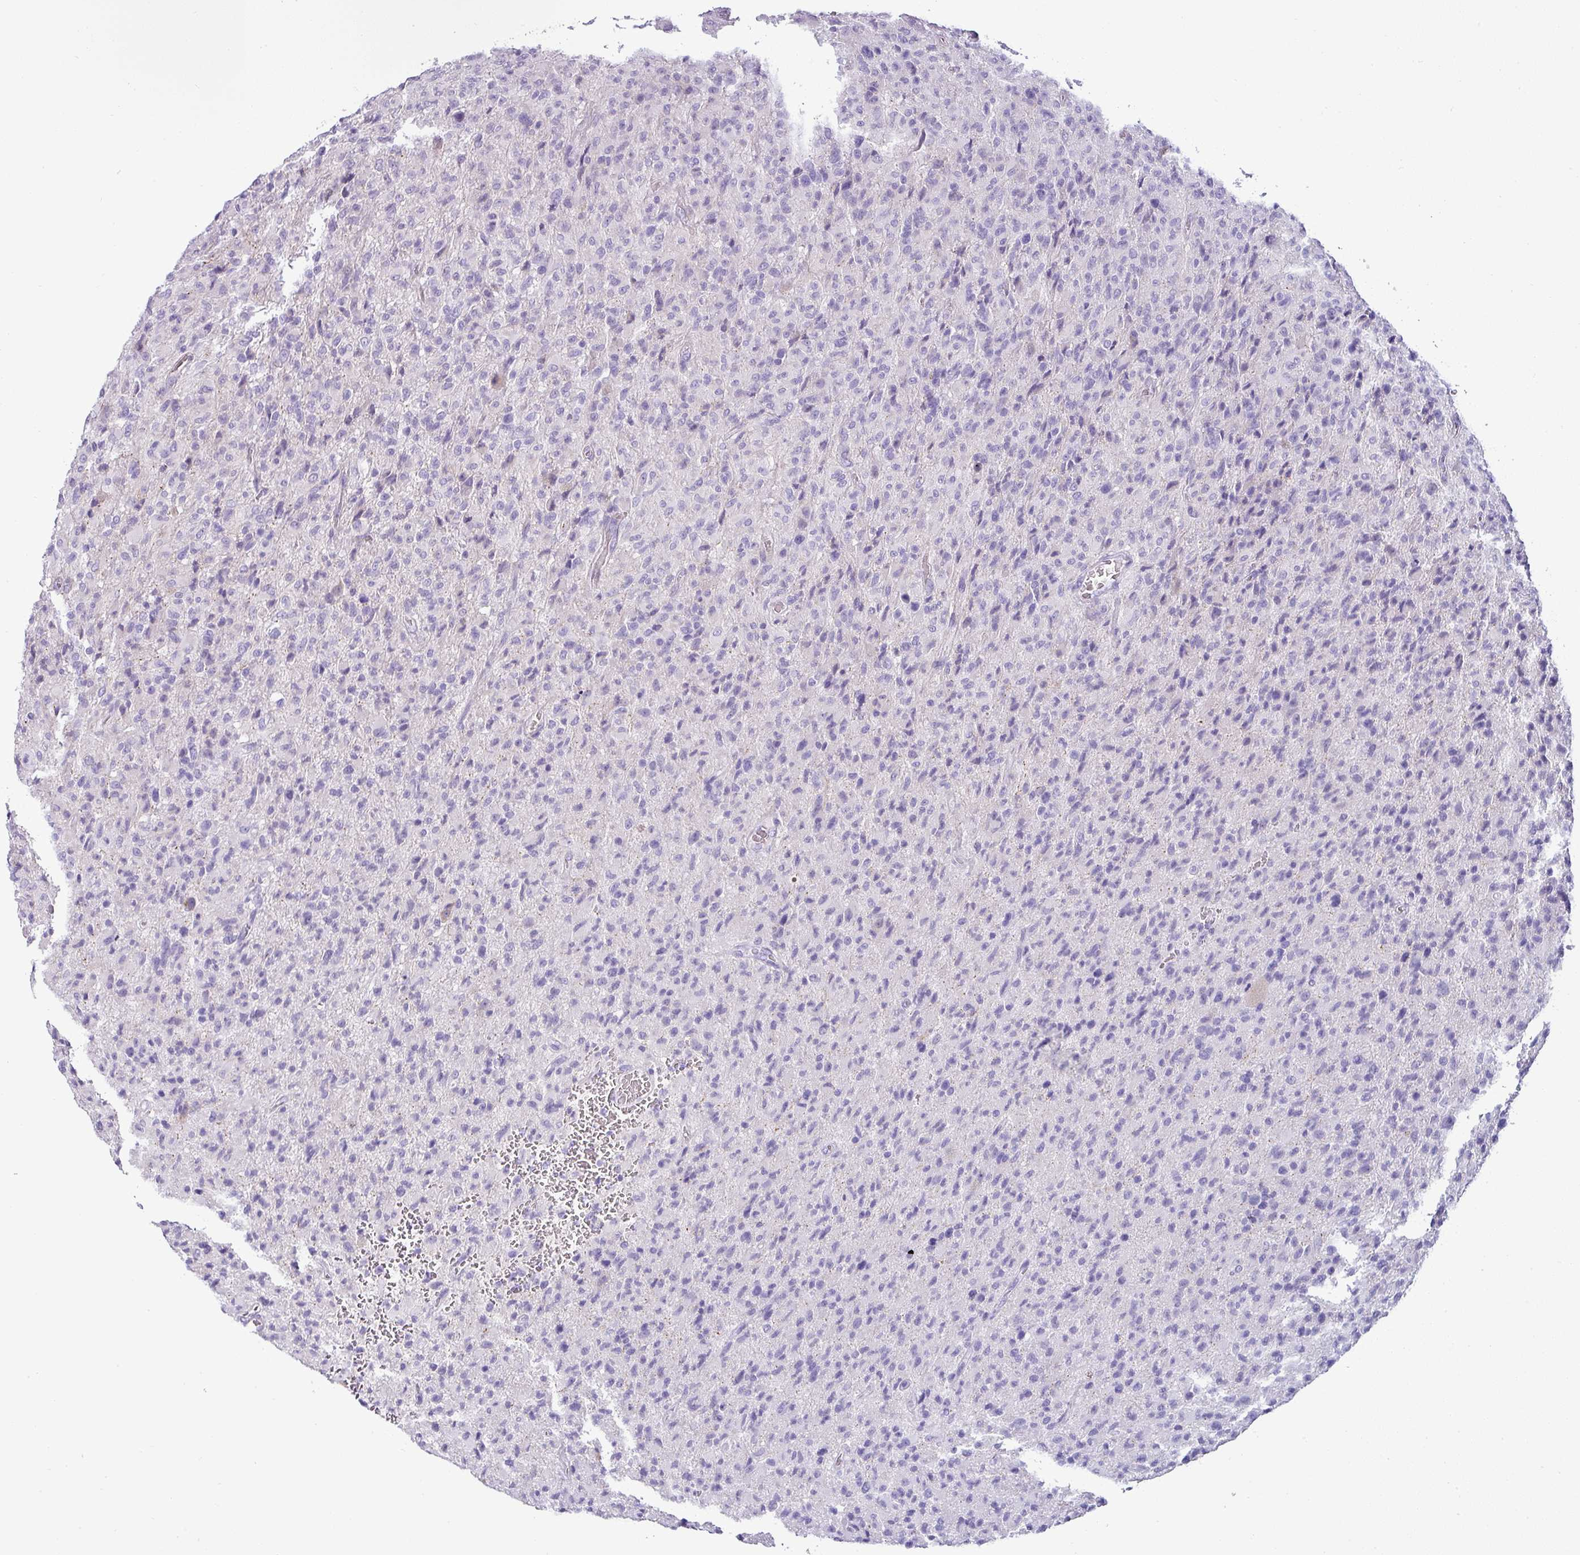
{"staining": {"intensity": "negative", "quantity": "none", "location": "none"}, "tissue": "glioma", "cell_type": "Tumor cells", "image_type": "cancer", "snomed": [{"axis": "morphology", "description": "Glioma, malignant, High grade"}, {"axis": "topography", "description": "Brain"}], "caption": "A high-resolution micrograph shows immunohistochemistry (IHC) staining of glioma, which shows no significant staining in tumor cells.", "gene": "VCX2", "patient": {"sex": "female", "age": 57}}